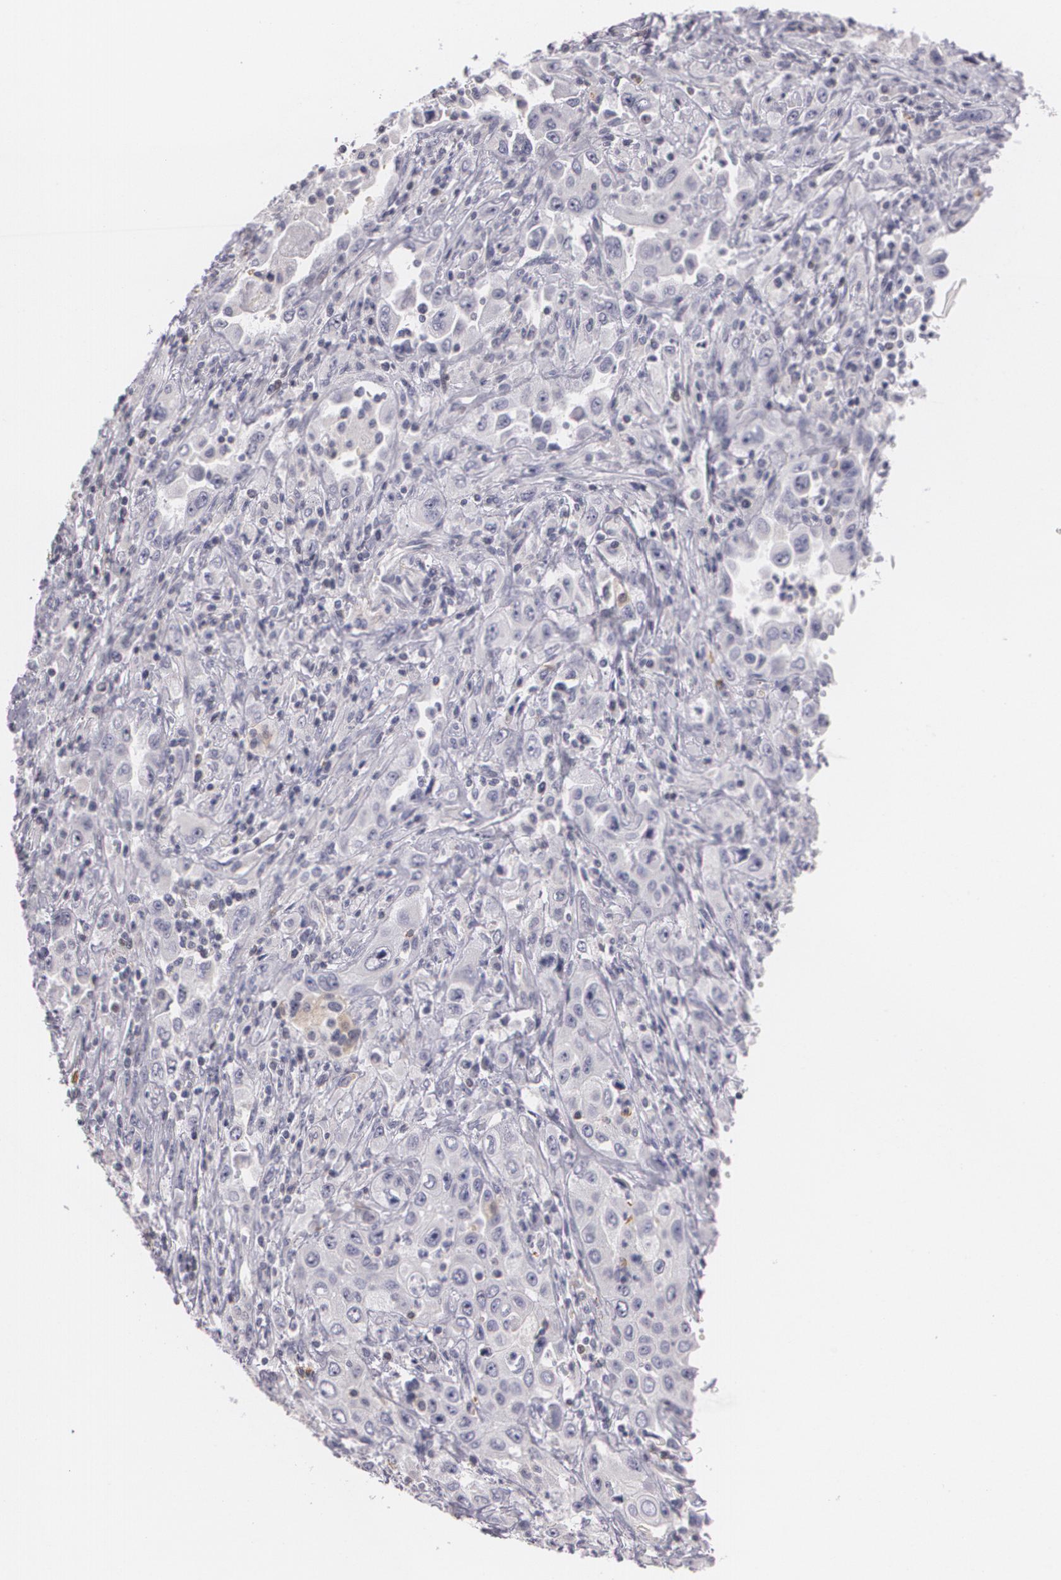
{"staining": {"intensity": "negative", "quantity": "none", "location": "none"}, "tissue": "pancreatic cancer", "cell_type": "Tumor cells", "image_type": "cancer", "snomed": [{"axis": "morphology", "description": "Adenocarcinoma, NOS"}, {"axis": "topography", "description": "Pancreas"}], "caption": "Tumor cells are negative for brown protein staining in pancreatic cancer (adenocarcinoma). (DAB immunohistochemistry (IHC) visualized using brightfield microscopy, high magnification).", "gene": "ZBTB16", "patient": {"sex": "male", "age": 70}}